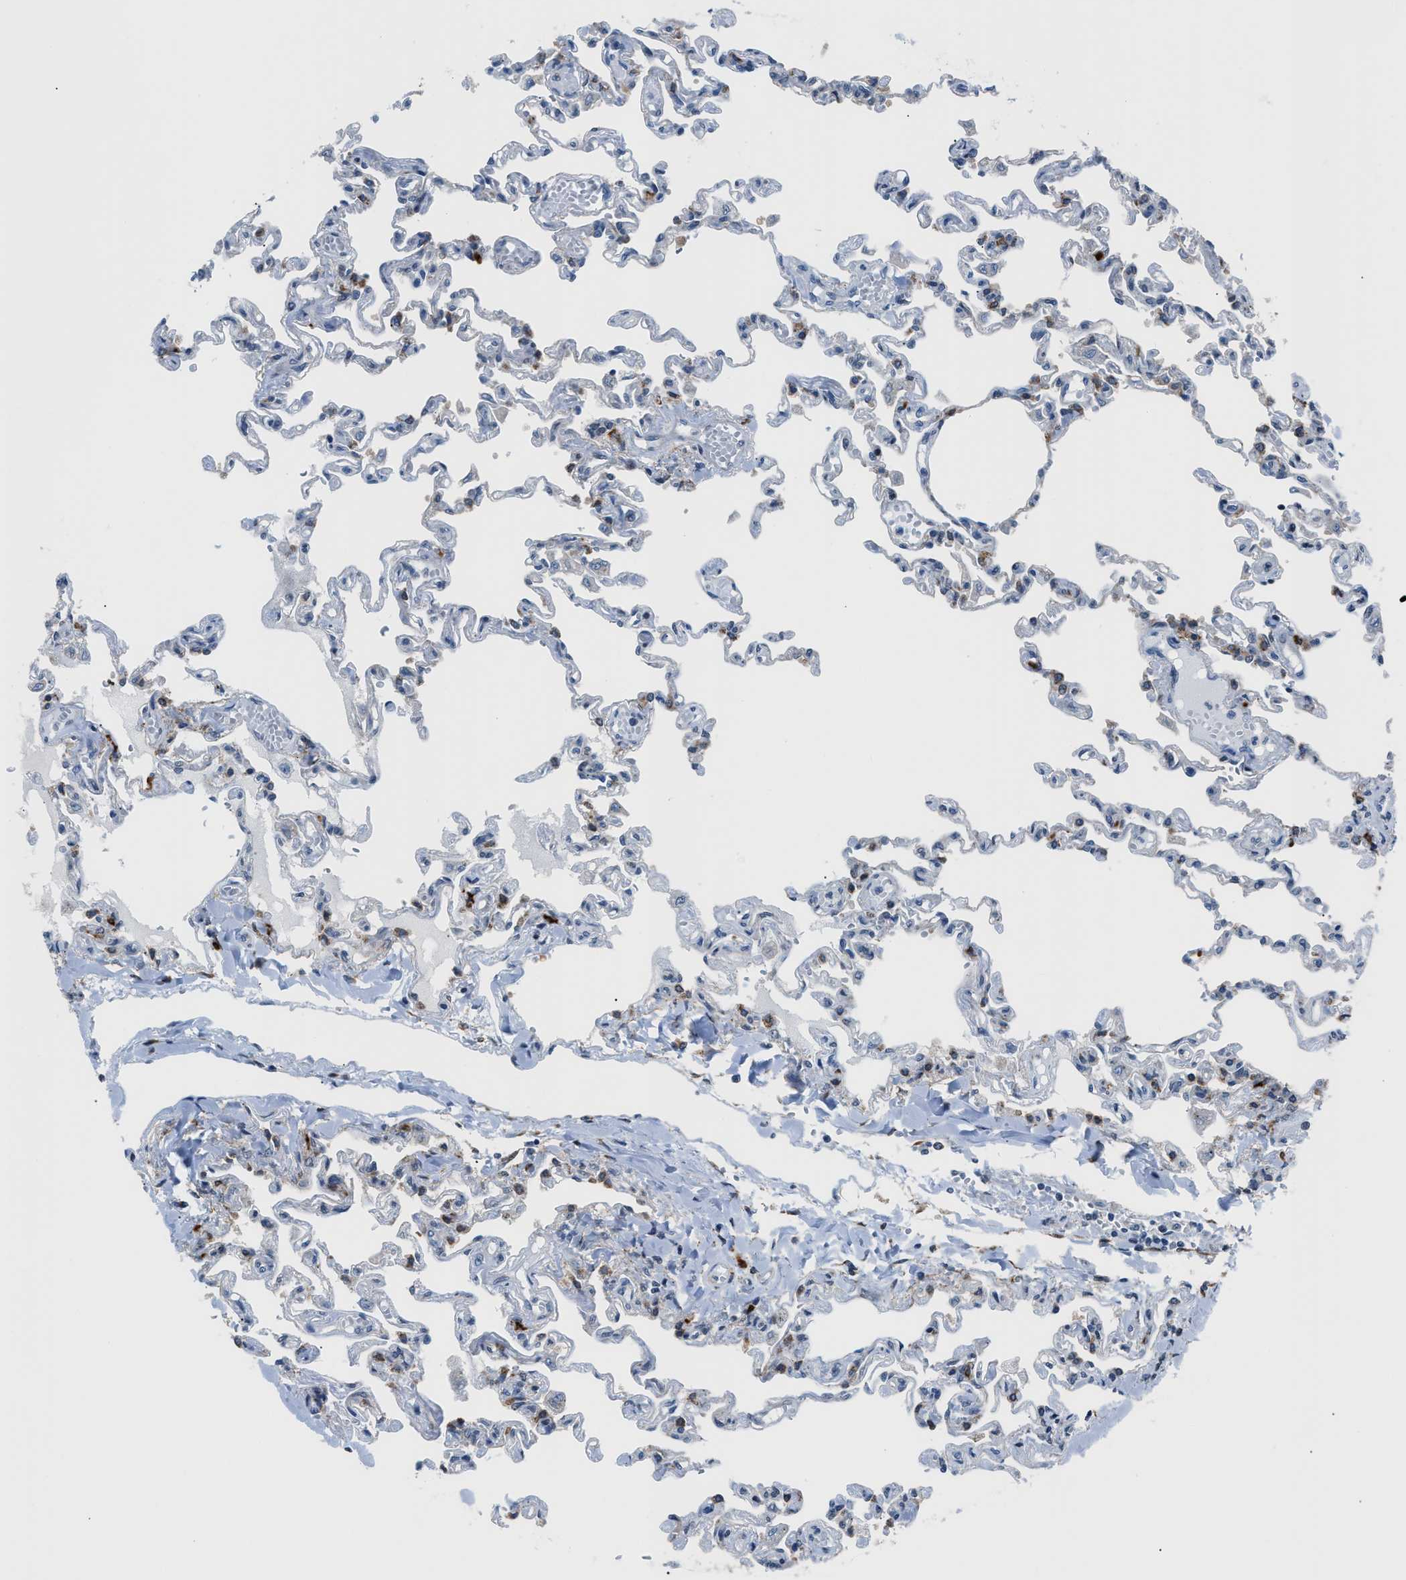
{"staining": {"intensity": "moderate", "quantity": "<25%", "location": "cytoplasmic/membranous"}, "tissue": "lung", "cell_type": "Alveolar cells", "image_type": "normal", "snomed": [{"axis": "morphology", "description": "Normal tissue, NOS"}, {"axis": "topography", "description": "Lung"}], "caption": "Protein expression analysis of unremarkable lung reveals moderate cytoplasmic/membranous positivity in about <25% of alveolar cells. Nuclei are stained in blue.", "gene": "TMEM45B", "patient": {"sex": "male", "age": 21}}